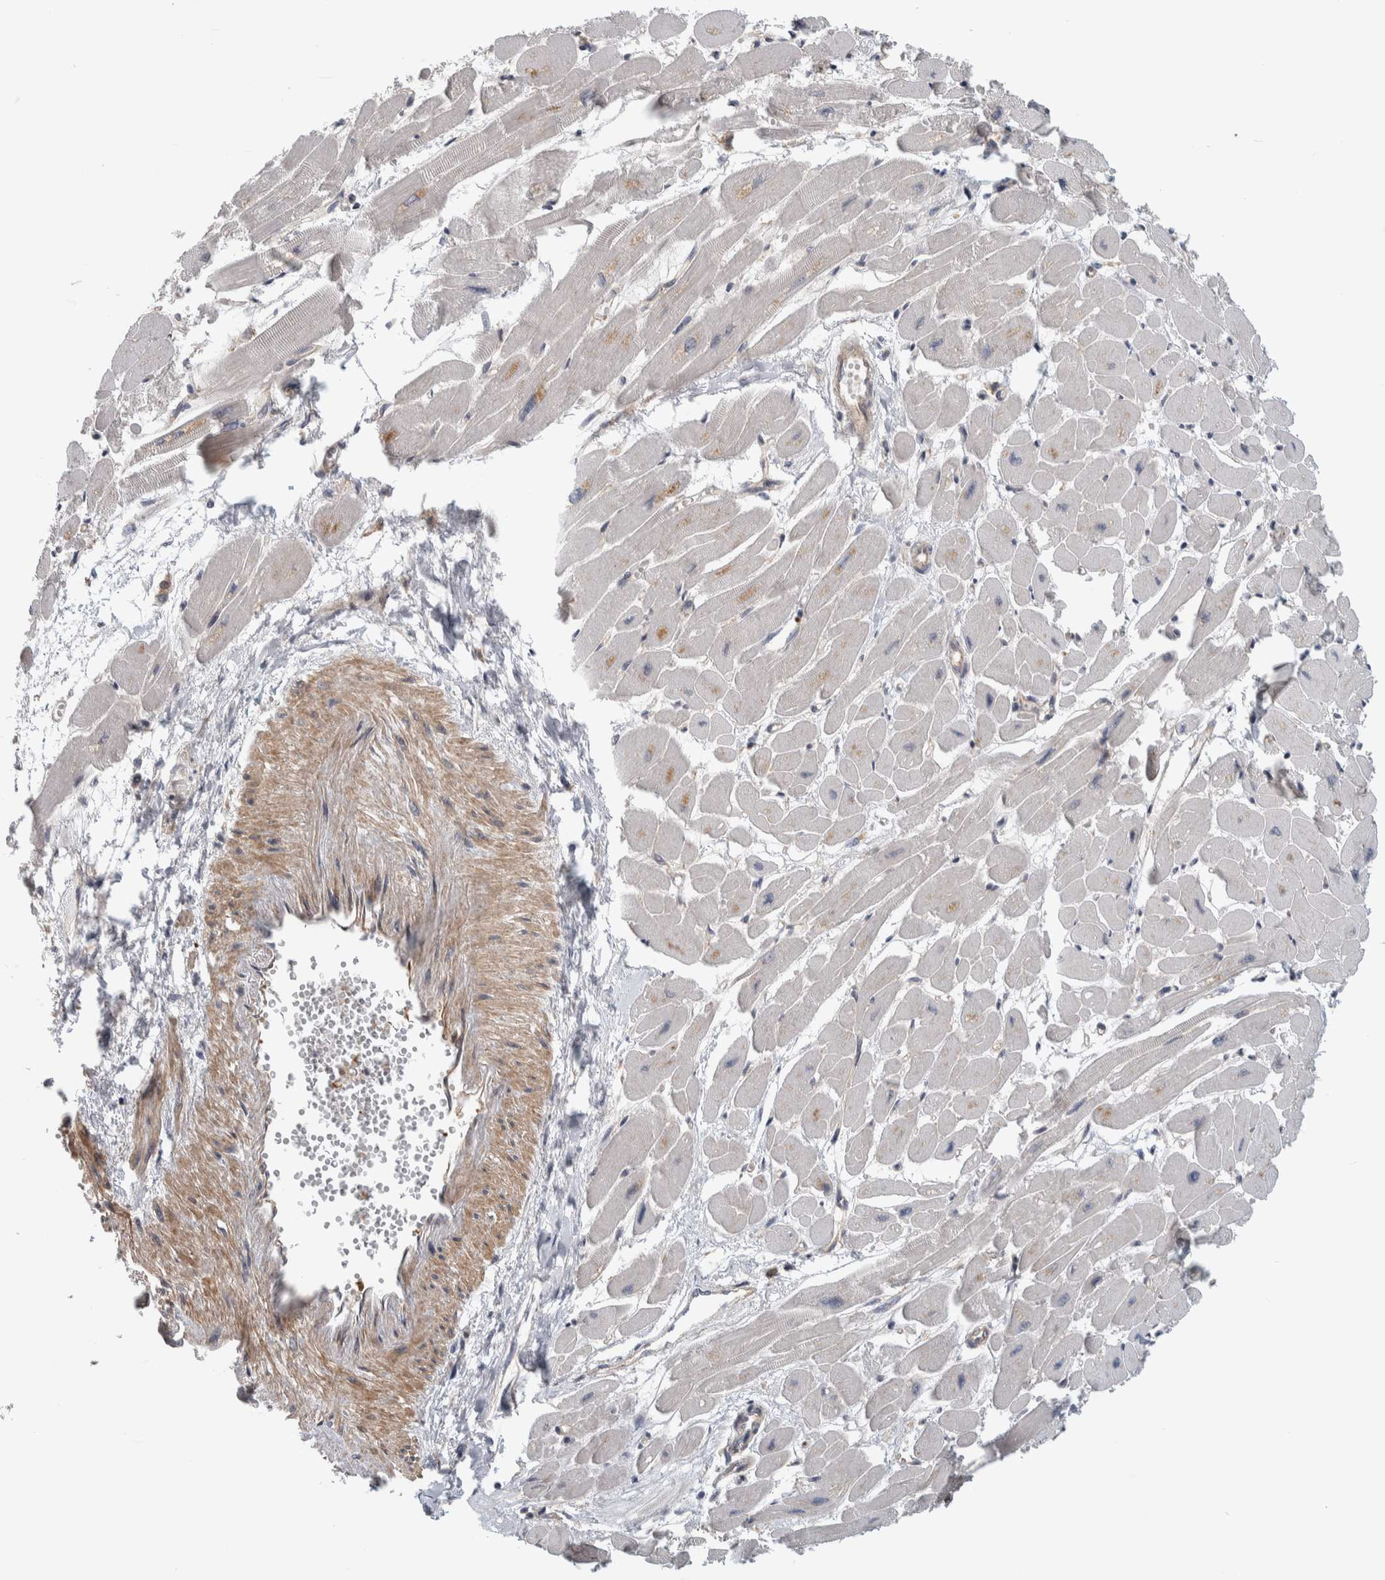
{"staining": {"intensity": "weak", "quantity": "<25%", "location": "cytoplasmic/membranous"}, "tissue": "heart muscle", "cell_type": "Cardiomyocytes", "image_type": "normal", "snomed": [{"axis": "morphology", "description": "Normal tissue, NOS"}, {"axis": "topography", "description": "Heart"}], "caption": "Protein analysis of normal heart muscle exhibits no significant positivity in cardiomyocytes. Nuclei are stained in blue.", "gene": "MSL1", "patient": {"sex": "female", "age": 54}}